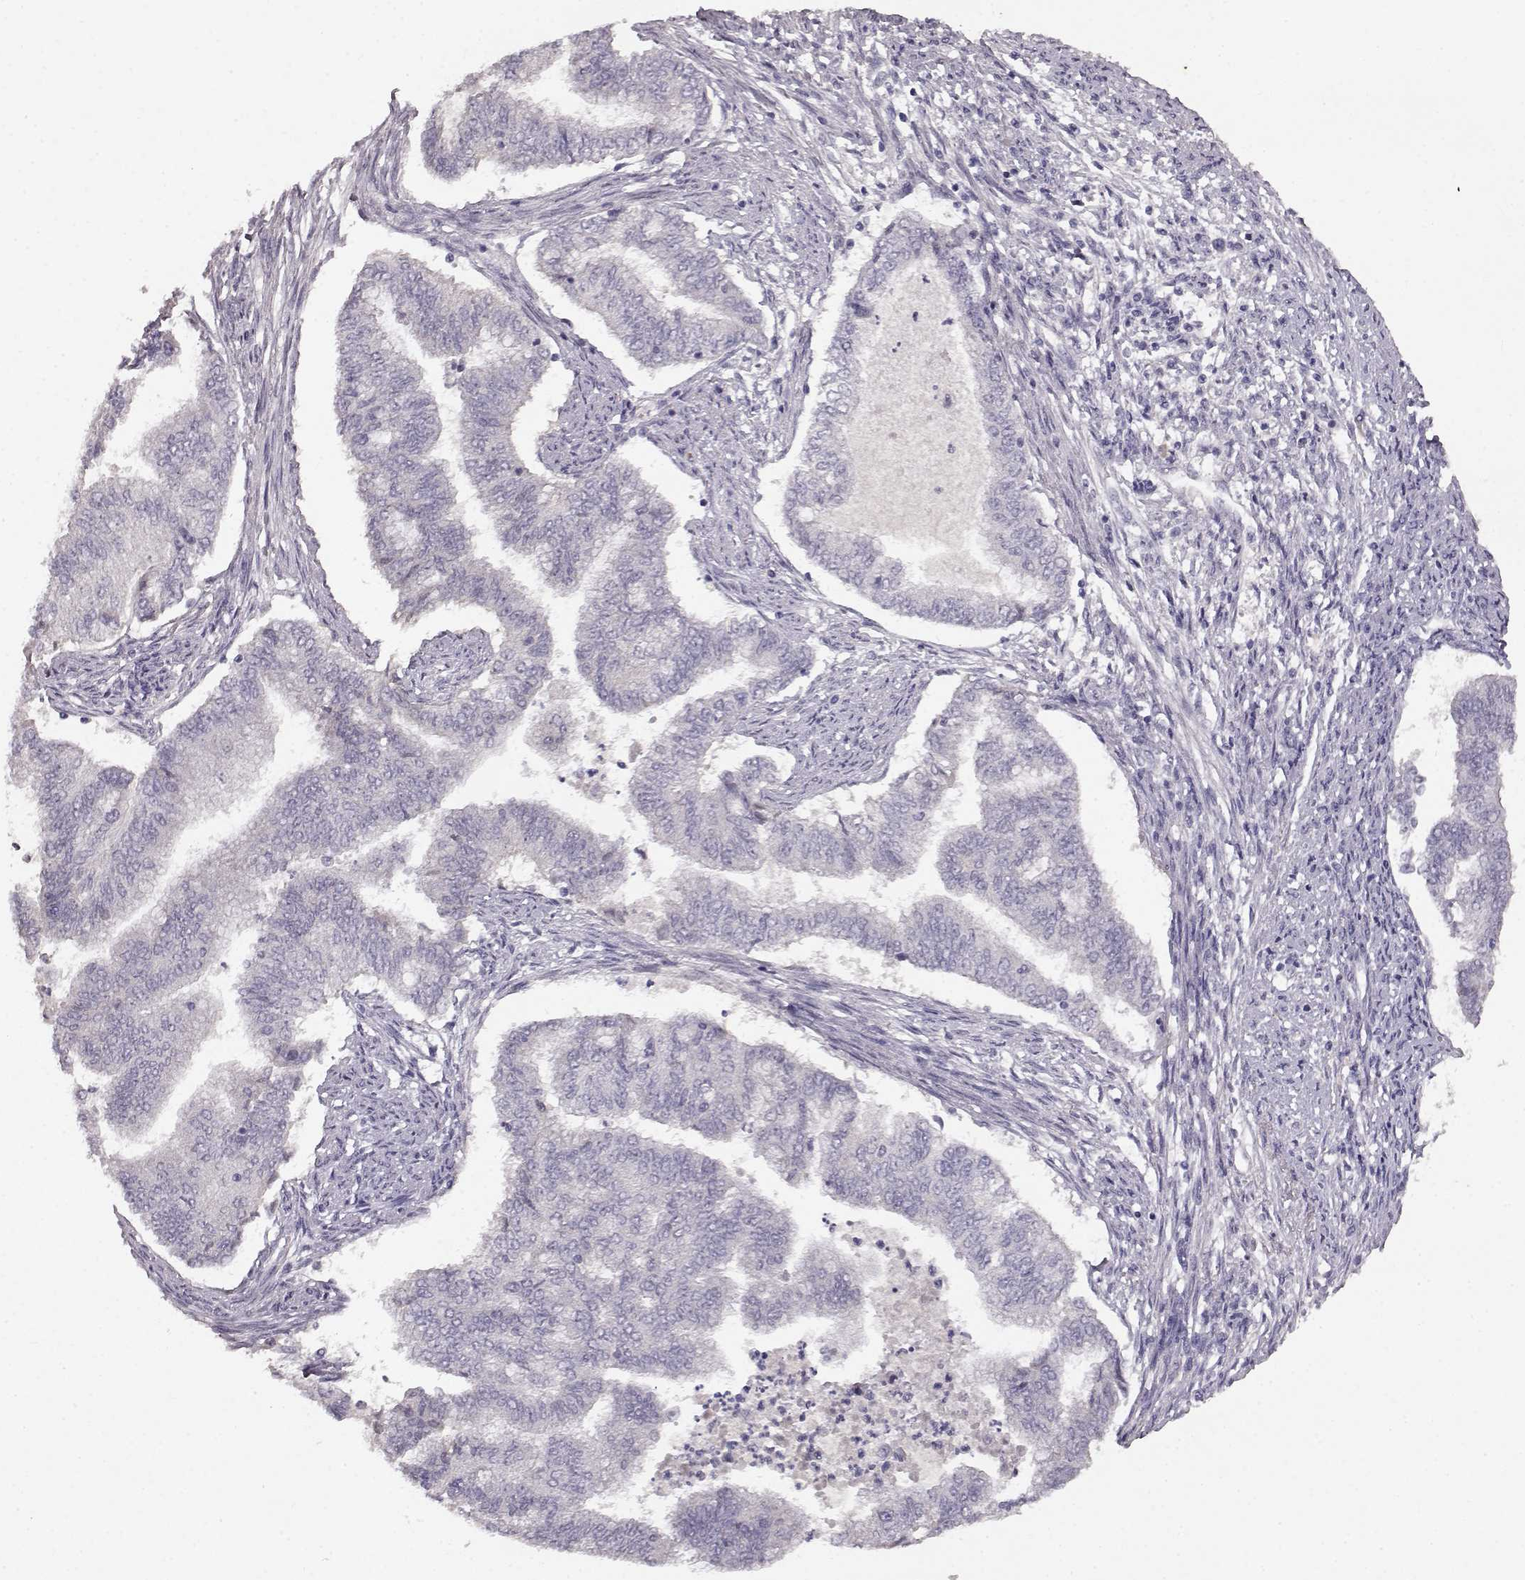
{"staining": {"intensity": "negative", "quantity": "none", "location": "none"}, "tissue": "endometrial cancer", "cell_type": "Tumor cells", "image_type": "cancer", "snomed": [{"axis": "morphology", "description": "Adenocarcinoma, NOS"}, {"axis": "topography", "description": "Endometrium"}], "caption": "Histopathology image shows no protein expression in tumor cells of endometrial cancer (adenocarcinoma) tissue.", "gene": "SPAG17", "patient": {"sex": "female", "age": 65}}